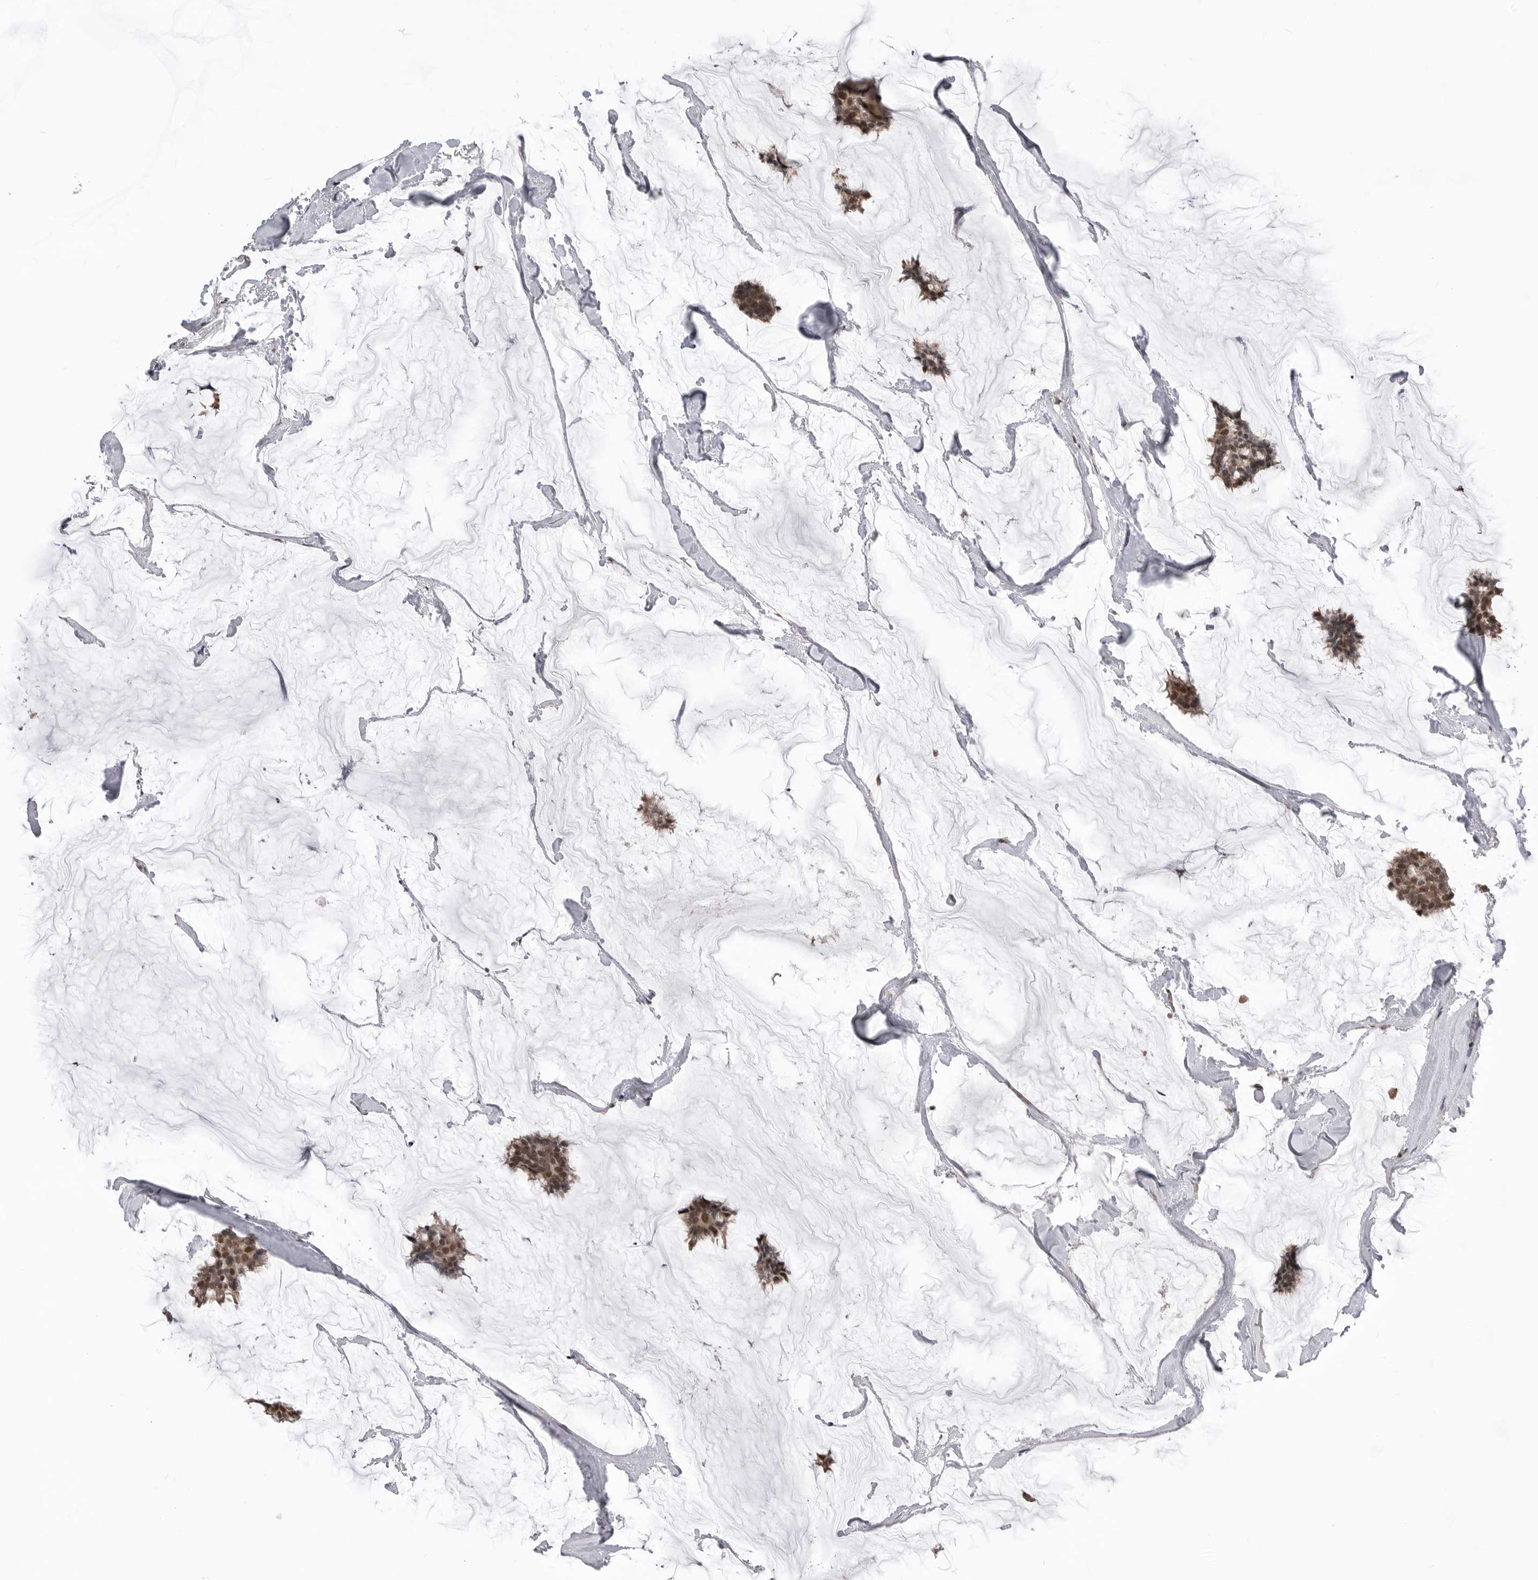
{"staining": {"intensity": "moderate", "quantity": ">75%", "location": "cytoplasmic/membranous,nuclear"}, "tissue": "breast cancer", "cell_type": "Tumor cells", "image_type": "cancer", "snomed": [{"axis": "morphology", "description": "Duct carcinoma"}, {"axis": "topography", "description": "Breast"}], "caption": "Breast cancer (infiltrating ductal carcinoma) was stained to show a protein in brown. There is medium levels of moderate cytoplasmic/membranous and nuclear expression in approximately >75% of tumor cells.", "gene": "SMARCC1", "patient": {"sex": "female", "age": 93}}